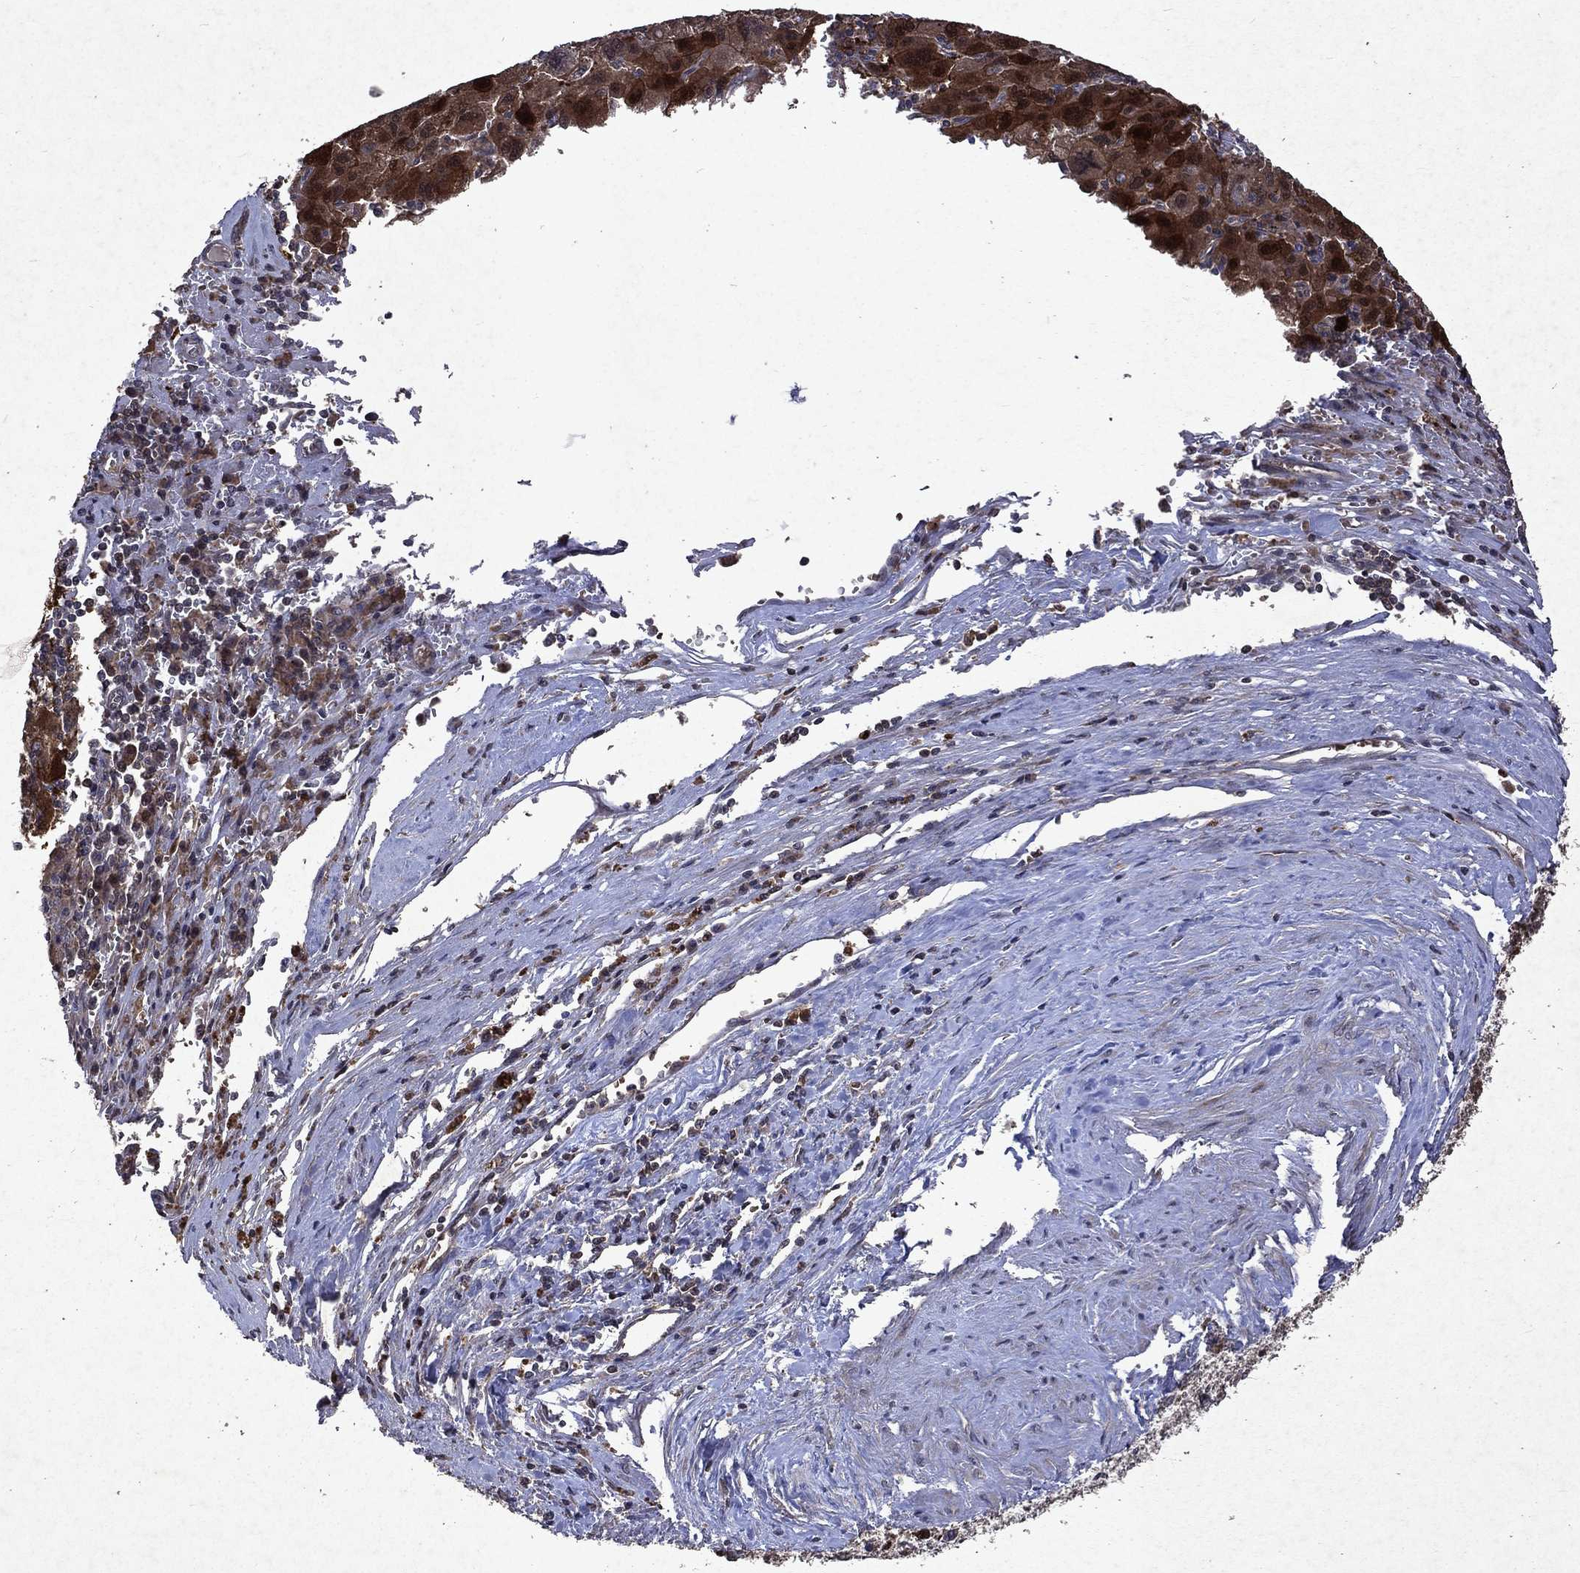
{"staining": {"intensity": "strong", "quantity": ">75%", "location": "cytoplasmic/membranous,nuclear"}, "tissue": "liver cancer", "cell_type": "Tumor cells", "image_type": "cancer", "snomed": [{"axis": "morphology", "description": "Carcinoma, Hepatocellular, NOS"}, {"axis": "topography", "description": "Liver"}], "caption": "Hepatocellular carcinoma (liver) was stained to show a protein in brown. There is high levels of strong cytoplasmic/membranous and nuclear staining in approximately >75% of tumor cells. Immunohistochemistry stains the protein in brown and the nuclei are stained blue.", "gene": "MTAP", "patient": {"sex": "female", "age": 77}}